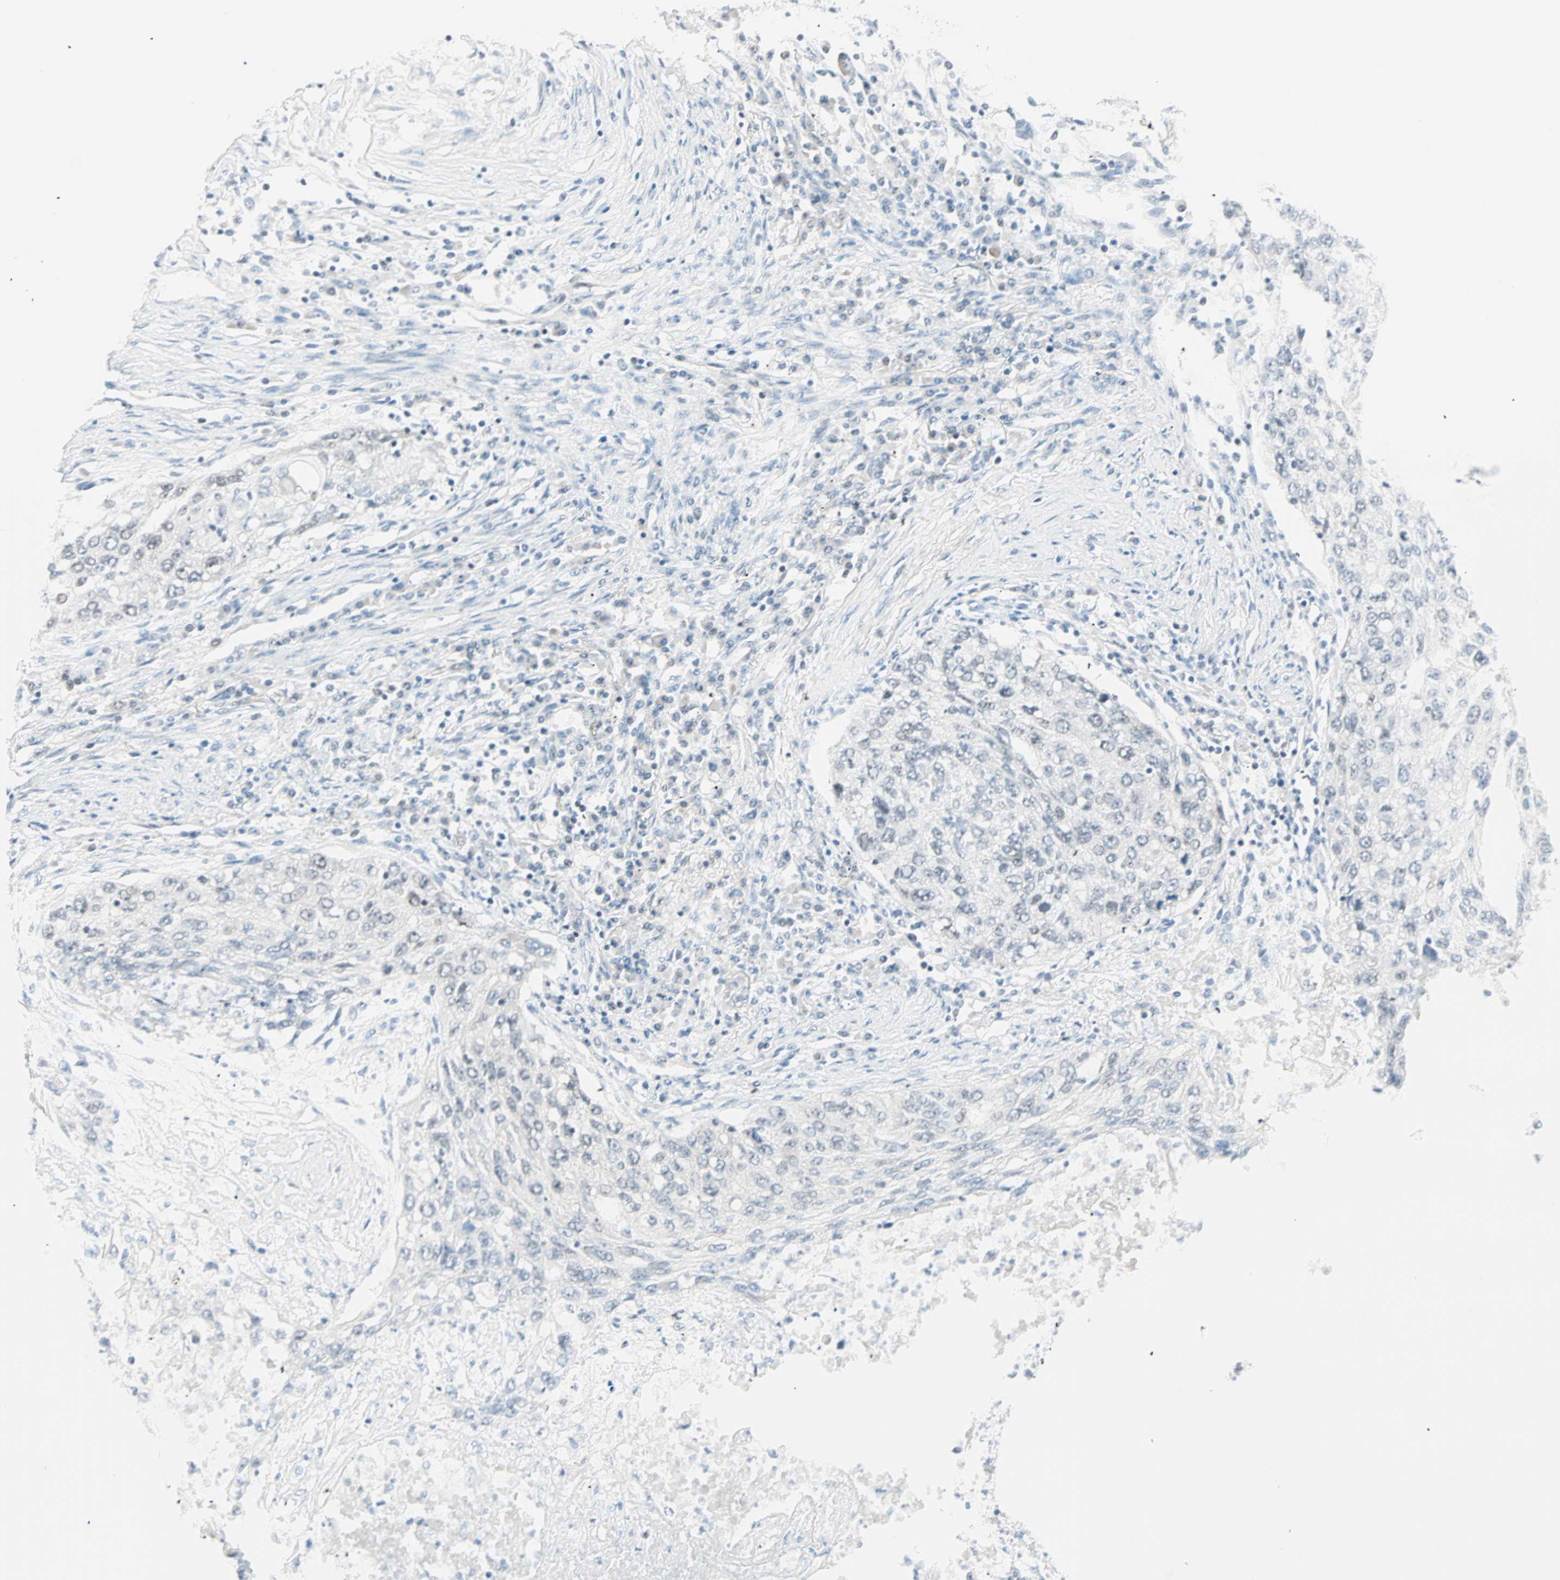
{"staining": {"intensity": "negative", "quantity": "none", "location": "none"}, "tissue": "lung cancer", "cell_type": "Tumor cells", "image_type": "cancer", "snomed": [{"axis": "morphology", "description": "Squamous cell carcinoma, NOS"}, {"axis": "topography", "description": "Lung"}], "caption": "High magnification brightfield microscopy of lung squamous cell carcinoma stained with DAB (brown) and counterstained with hematoxylin (blue): tumor cells show no significant staining.", "gene": "PKNOX1", "patient": {"sex": "female", "age": 63}}